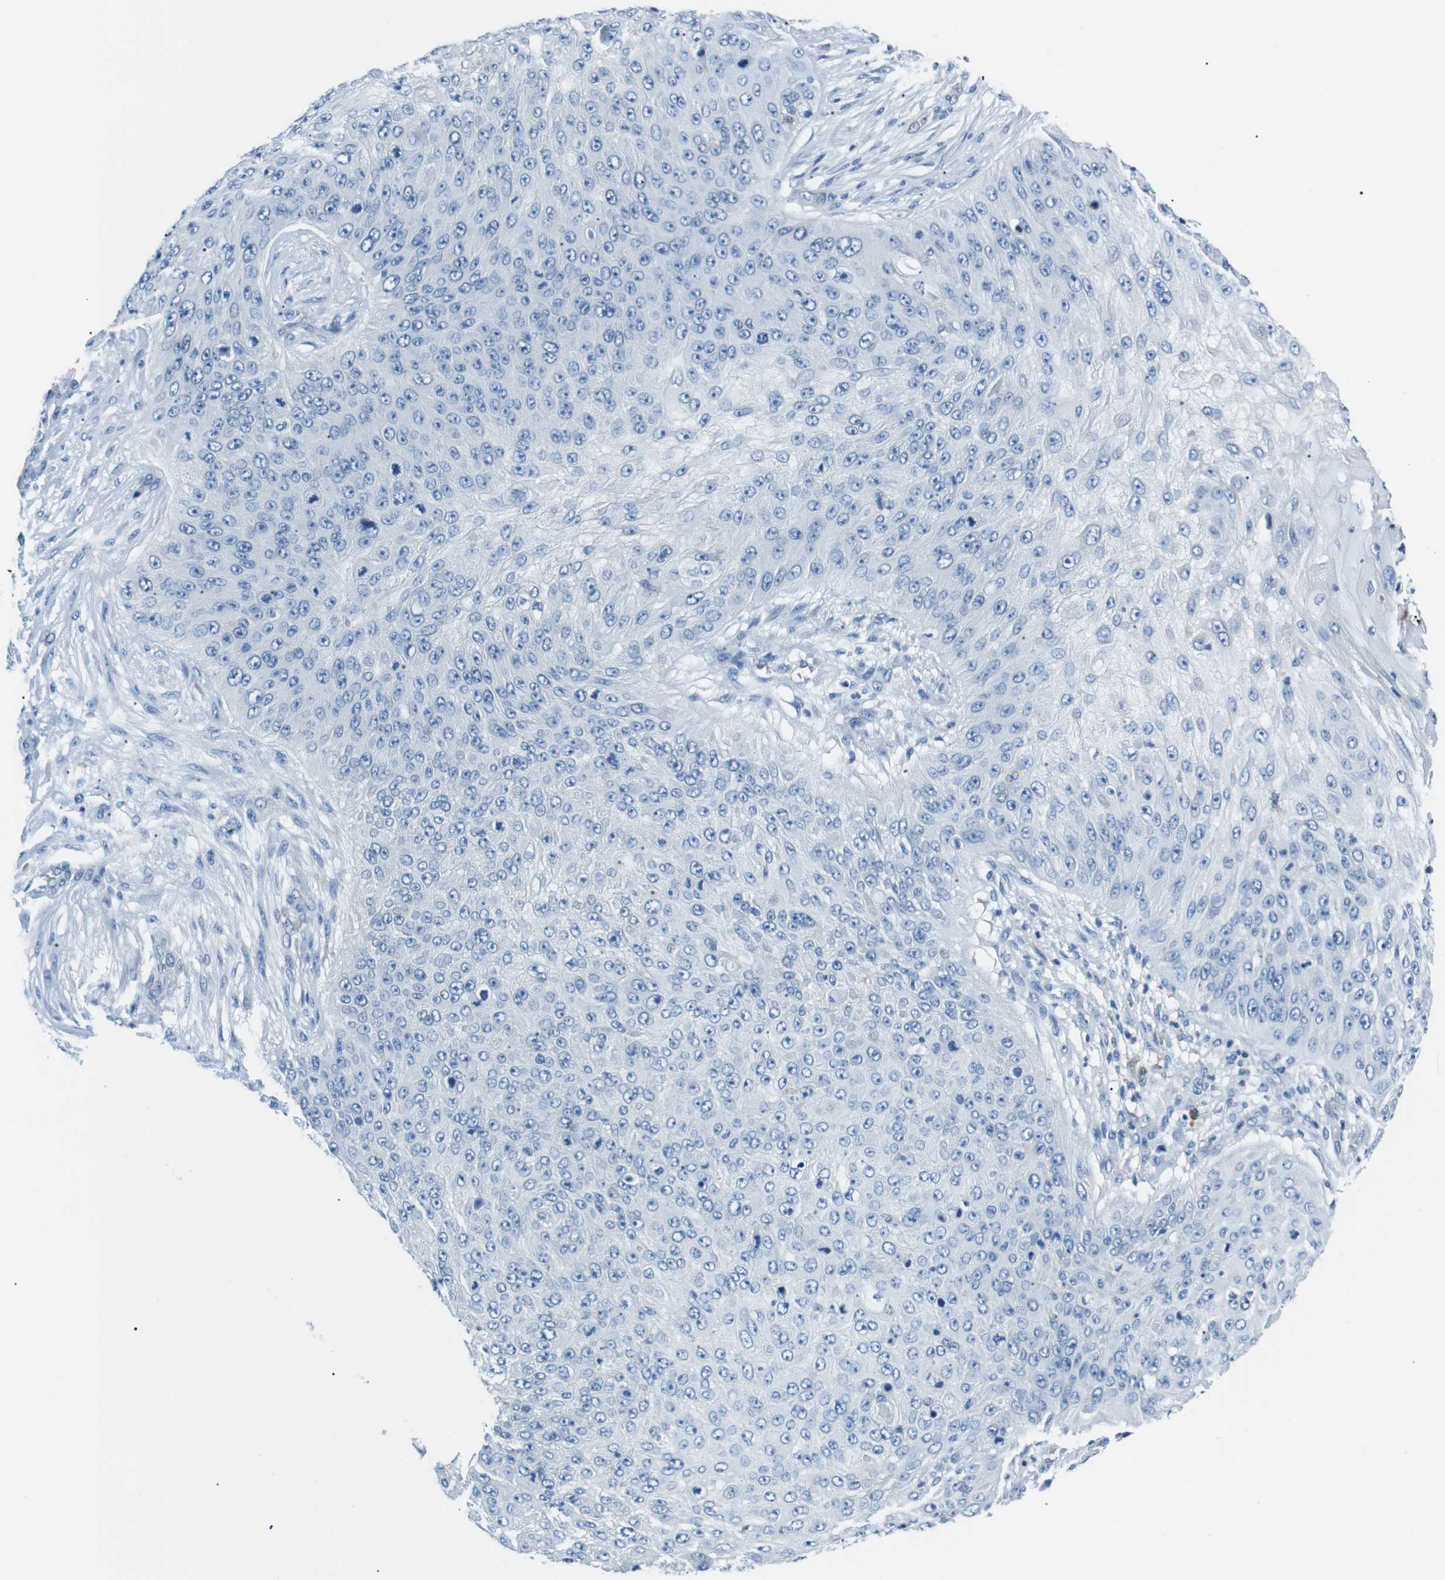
{"staining": {"intensity": "negative", "quantity": "none", "location": "none"}, "tissue": "skin cancer", "cell_type": "Tumor cells", "image_type": "cancer", "snomed": [{"axis": "morphology", "description": "Squamous cell carcinoma, NOS"}, {"axis": "topography", "description": "Skin"}], "caption": "A high-resolution micrograph shows immunohistochemistry (IHC) staining of squamous cell carcinoma (skin), which reveals no significant staining in tumor cells. Brightfield microscopy of immunohistochemistry stained with DAB (brown) and hematoxylin (blue), captured at high magnification.", "gene": "CSF2RA", "patient": {"sex": "female", "age": 80}}